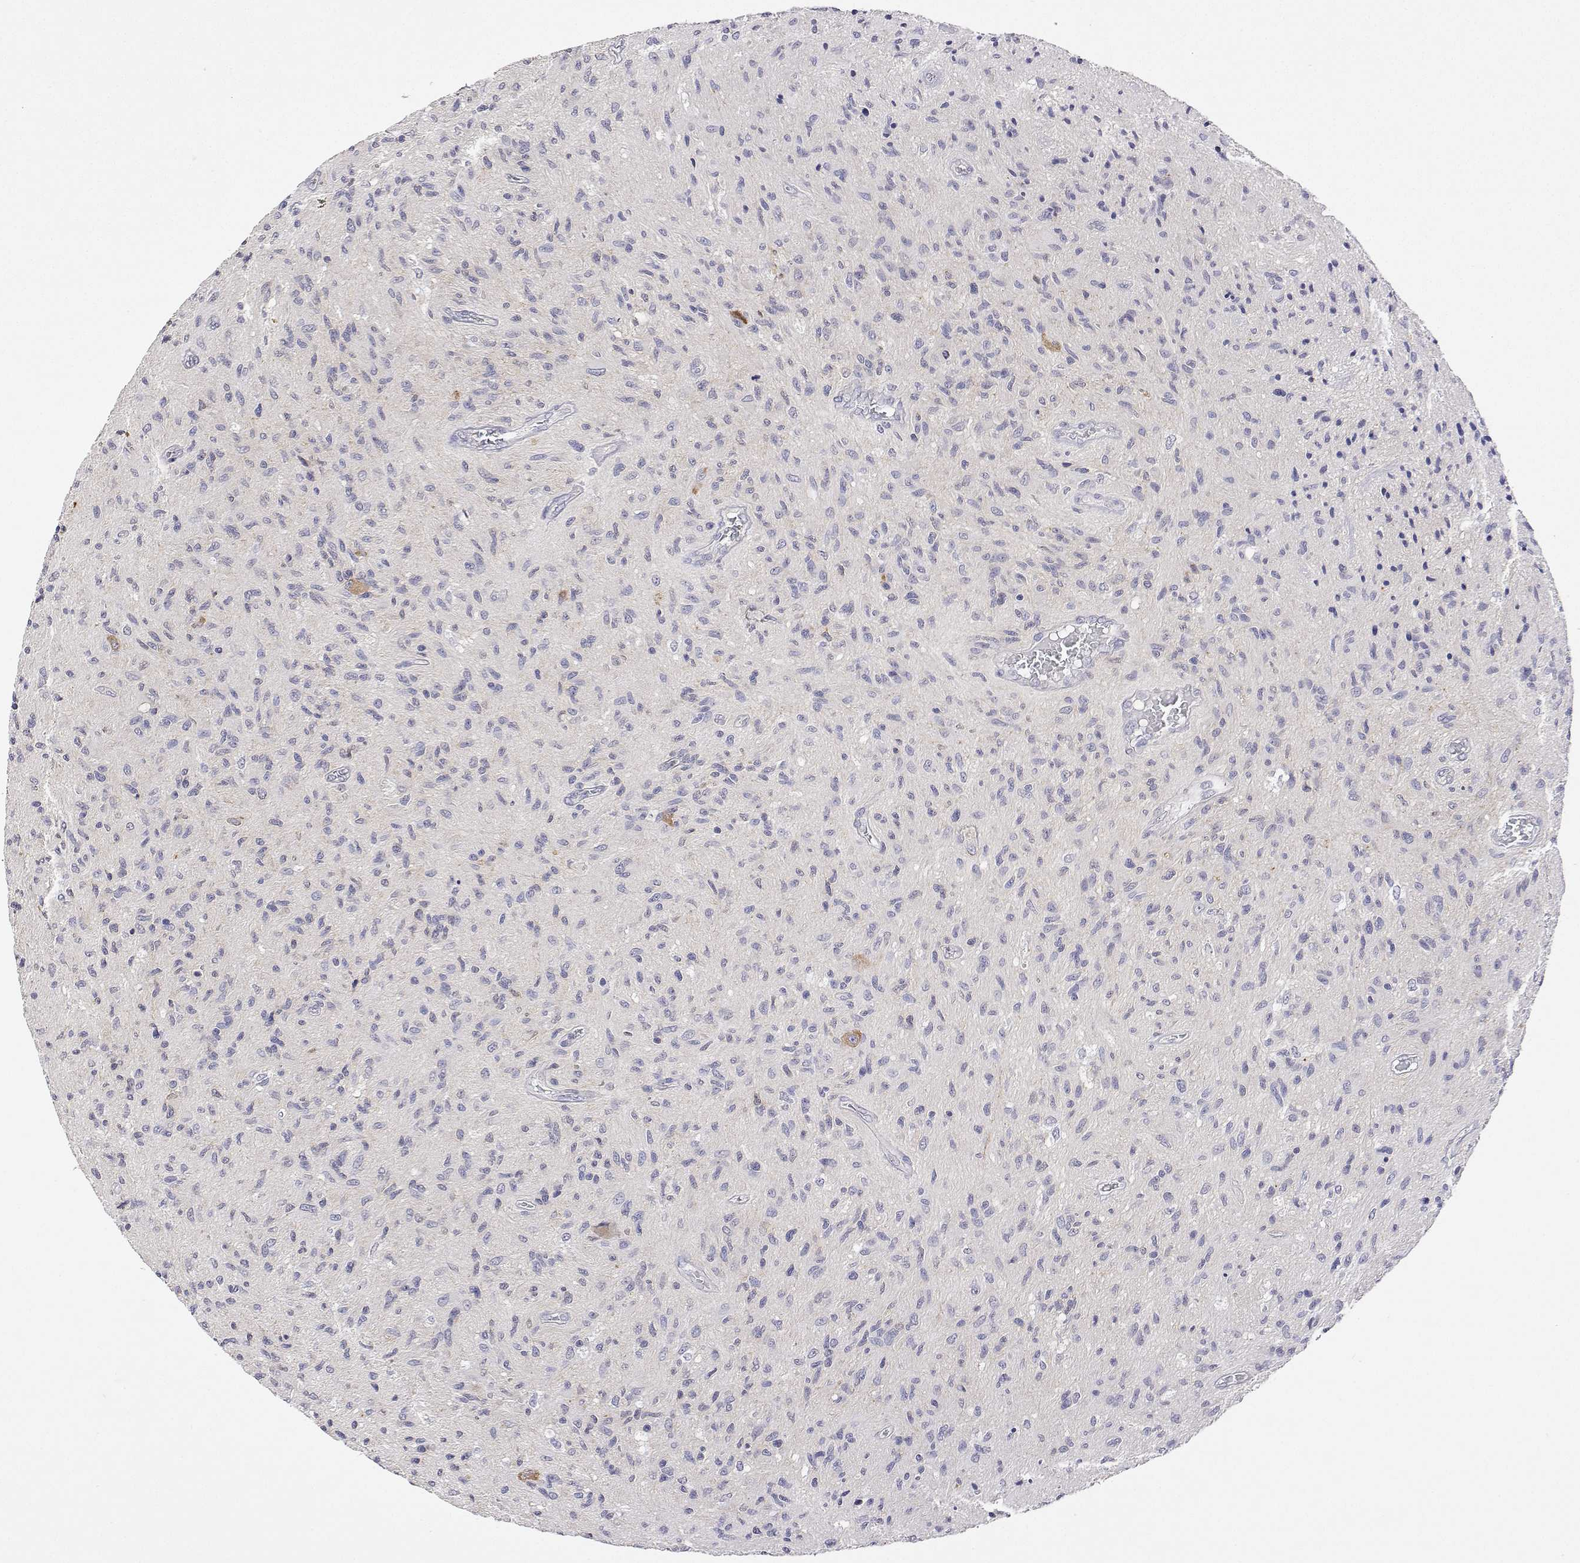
{"staining": {"intensity": "negative", "quantity": "none", "location": "none"}, "tissue": "glioma", "cell_type": "Tumor cells", "image_type": "cancer", "snomed": [{"axis": "morphology", "description": "Glioma, malignant, High grade"}, {"axis": "topography", "description": "Brain"}], "caption": "This photomicrograph is of glioma stained with immunohistochemistry (IHC) to label a protein in brown with the nuclei are counter-stained blue. There is no expression in tumor cells.", "gene": "PLCB1", "patient": {"sex": "male", "age": 54}}